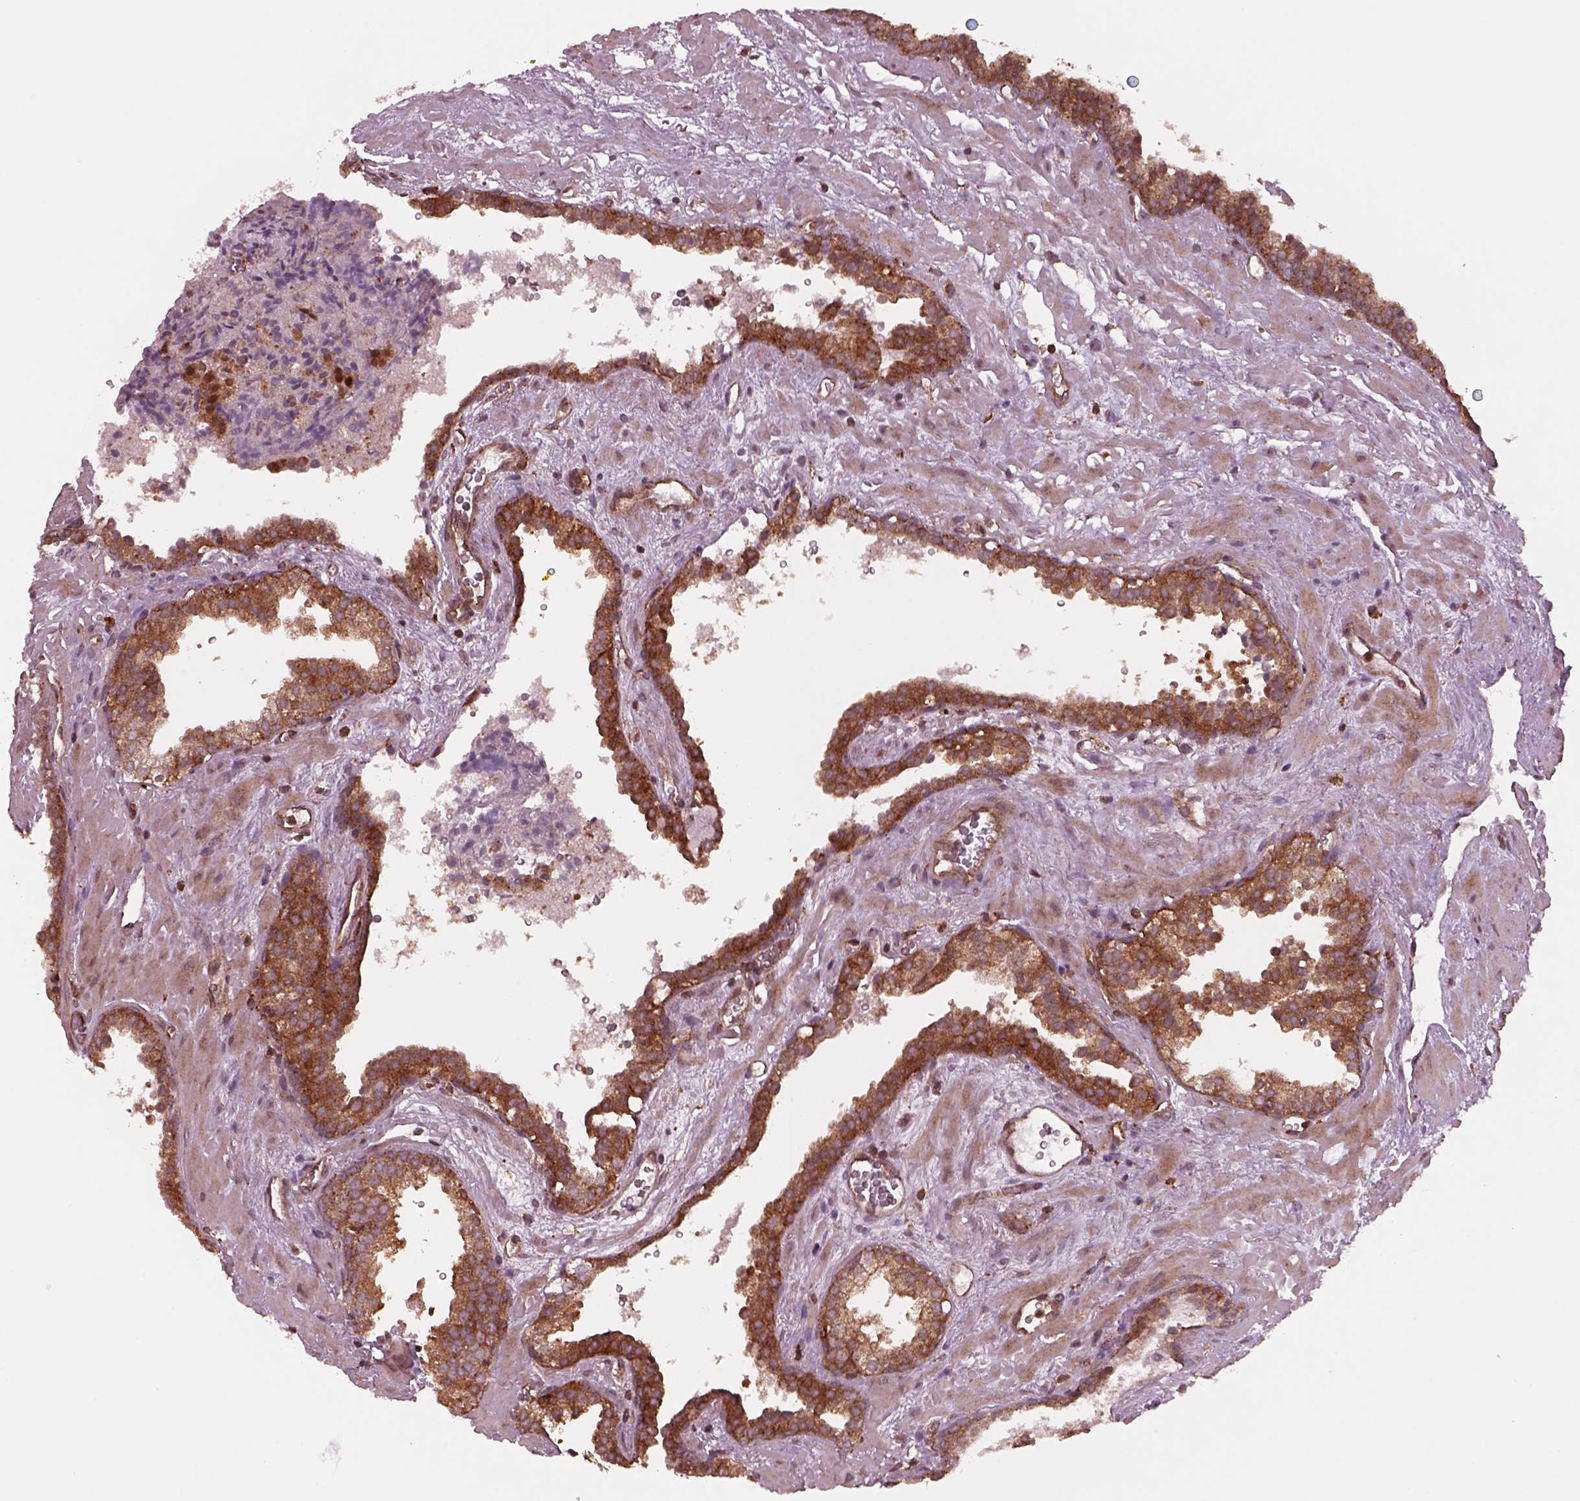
{"staining": {"intensity": "strong", "quantity": ">75%", "location": "cytoplasmic/membranous"}, "tissue": "prostate cancer", "cell_type": "Tumor cells", "image_type": "cancer", "snomed": [{"axis": "morphology", "description": "Adenocarcinoma, NOS"}, {"axis": "topography", "description": "Prostate"}], "caption": "There is high levels of strong cytoplasmic/membranous staining in tumor cells of prostate cancer (adenocarcinoma), as demonstrated by immunohistochemical staining (brown color).", "gene": "WASHC2A", "patient": {"sex": "male", "age": 66}}